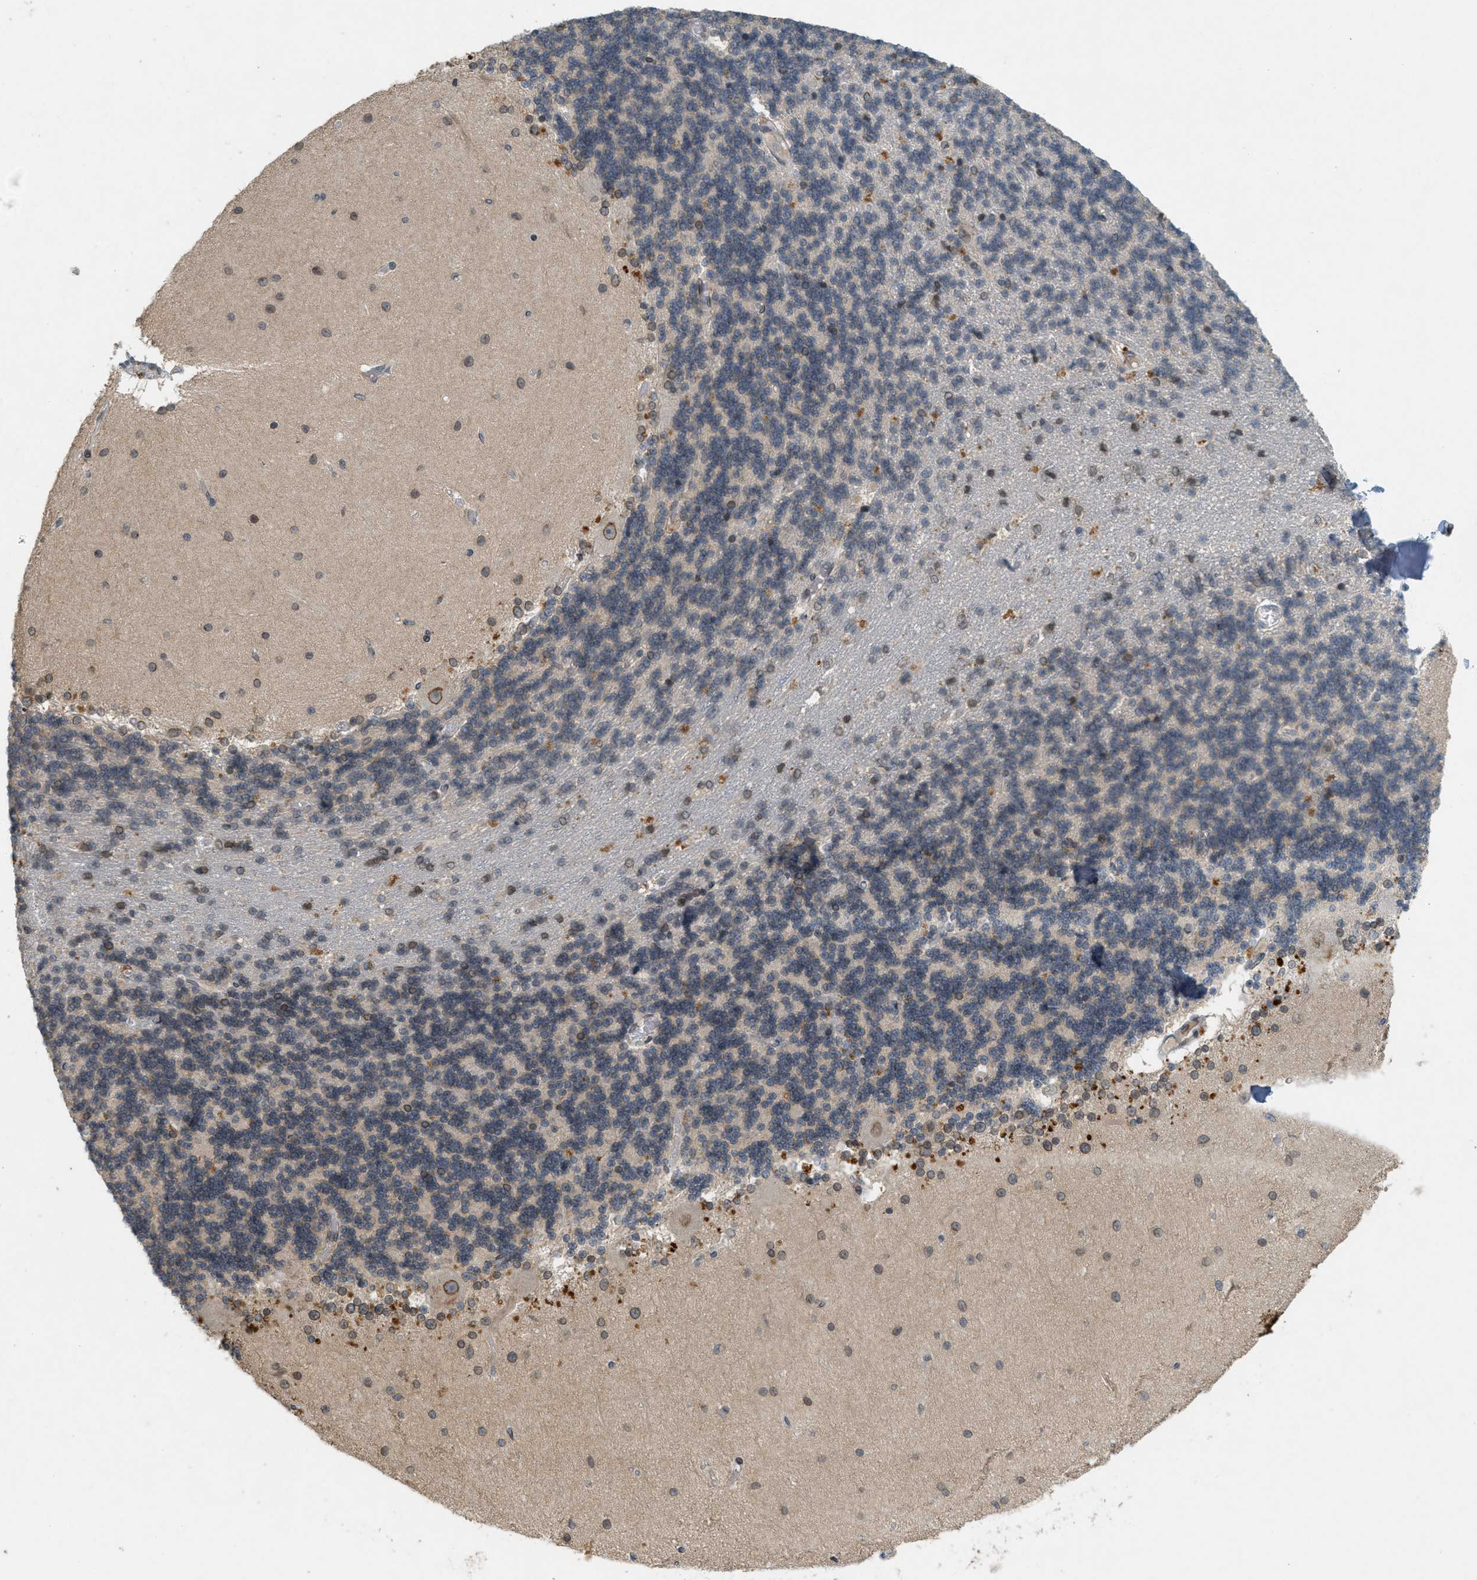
{"staining": {"intensity": "moderate", "quantity": "<25%", "location": "cytoplasmic/membranous,nuclear"}, "tissue": "cerebellum", "cell_type": "Cells in granular layer", "image_type": "normal", "snomed": [{"axis": "morphology", "description": "Normal tissue, NOS"}, {"axis": "topography", "description": "Cerebellum"}], "caption": "Cells in granular layer reveal low levels of moderate cytoplasmic/membranous,nuclear positivity in about <25% of cells in benign cerebellum. Immunohistochemistry (ihc) stains the protein of interest in brown and the nuclei are stained blue.", "gene": "ABHD6", "patient": {"sex": "female", "age": 54}}